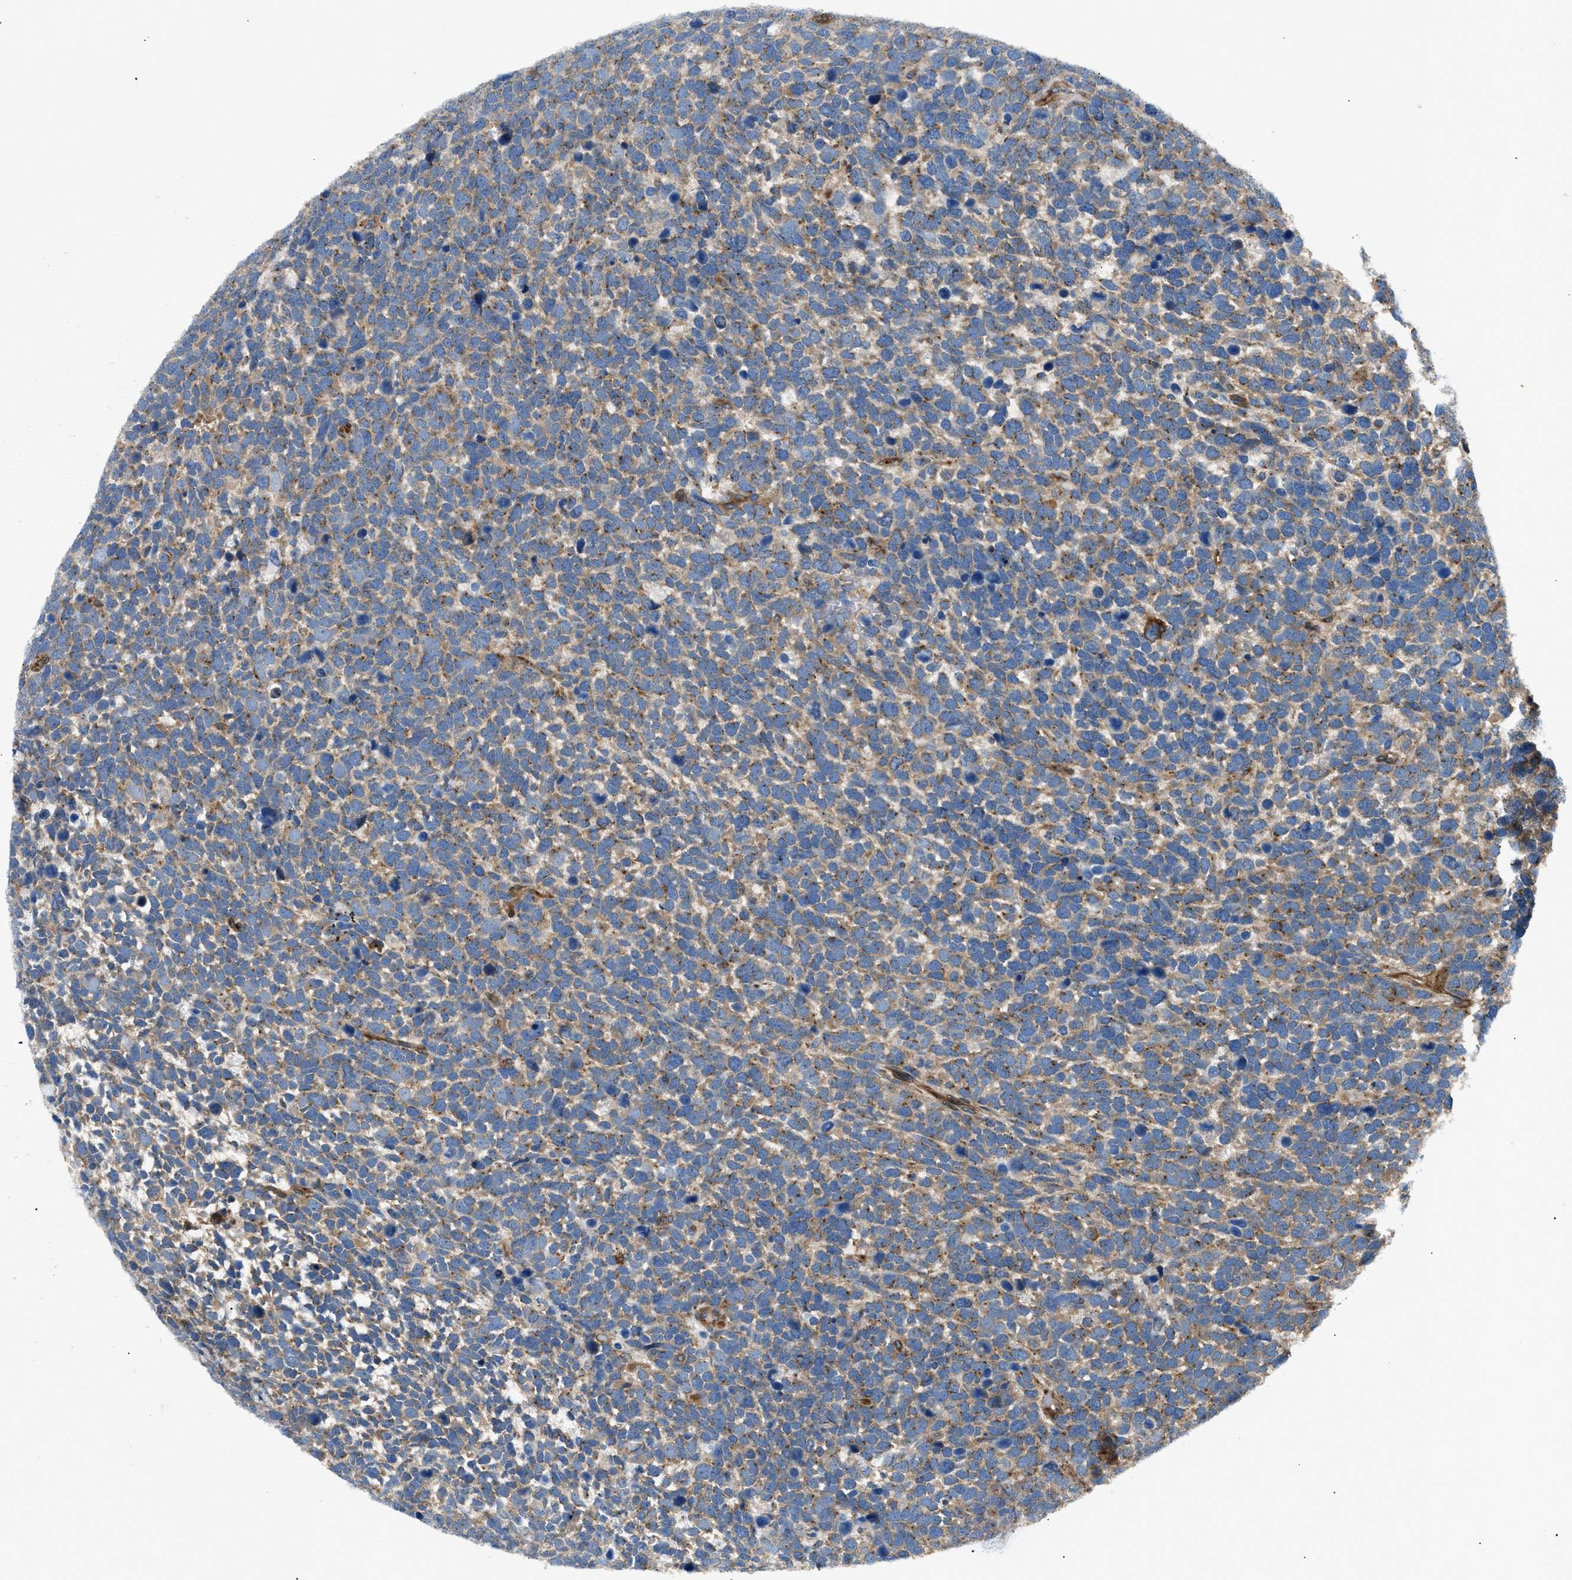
{"staining": {"intensity": "moderate", "quantity": ">75%", "location": "cytoplasmic/membranous"}, "tissue": "urothelial cancer", "cell_type": "Tumor cells", "image_type": "cancer", "snomed": [{"axis": "morphology", "description": "Urothelial carcinoma, High grade"}, {"axis": "topography", "description": "Urinary bladder"}], "caption": "An image of human urothelial carcinoma (high-grade) stained for a protein demonstrates moderate cytoplasmic/membranous brown staining in tumor cells.", "gene": "LYSMD3", "patient": {"sex": "female", "age": 82}}